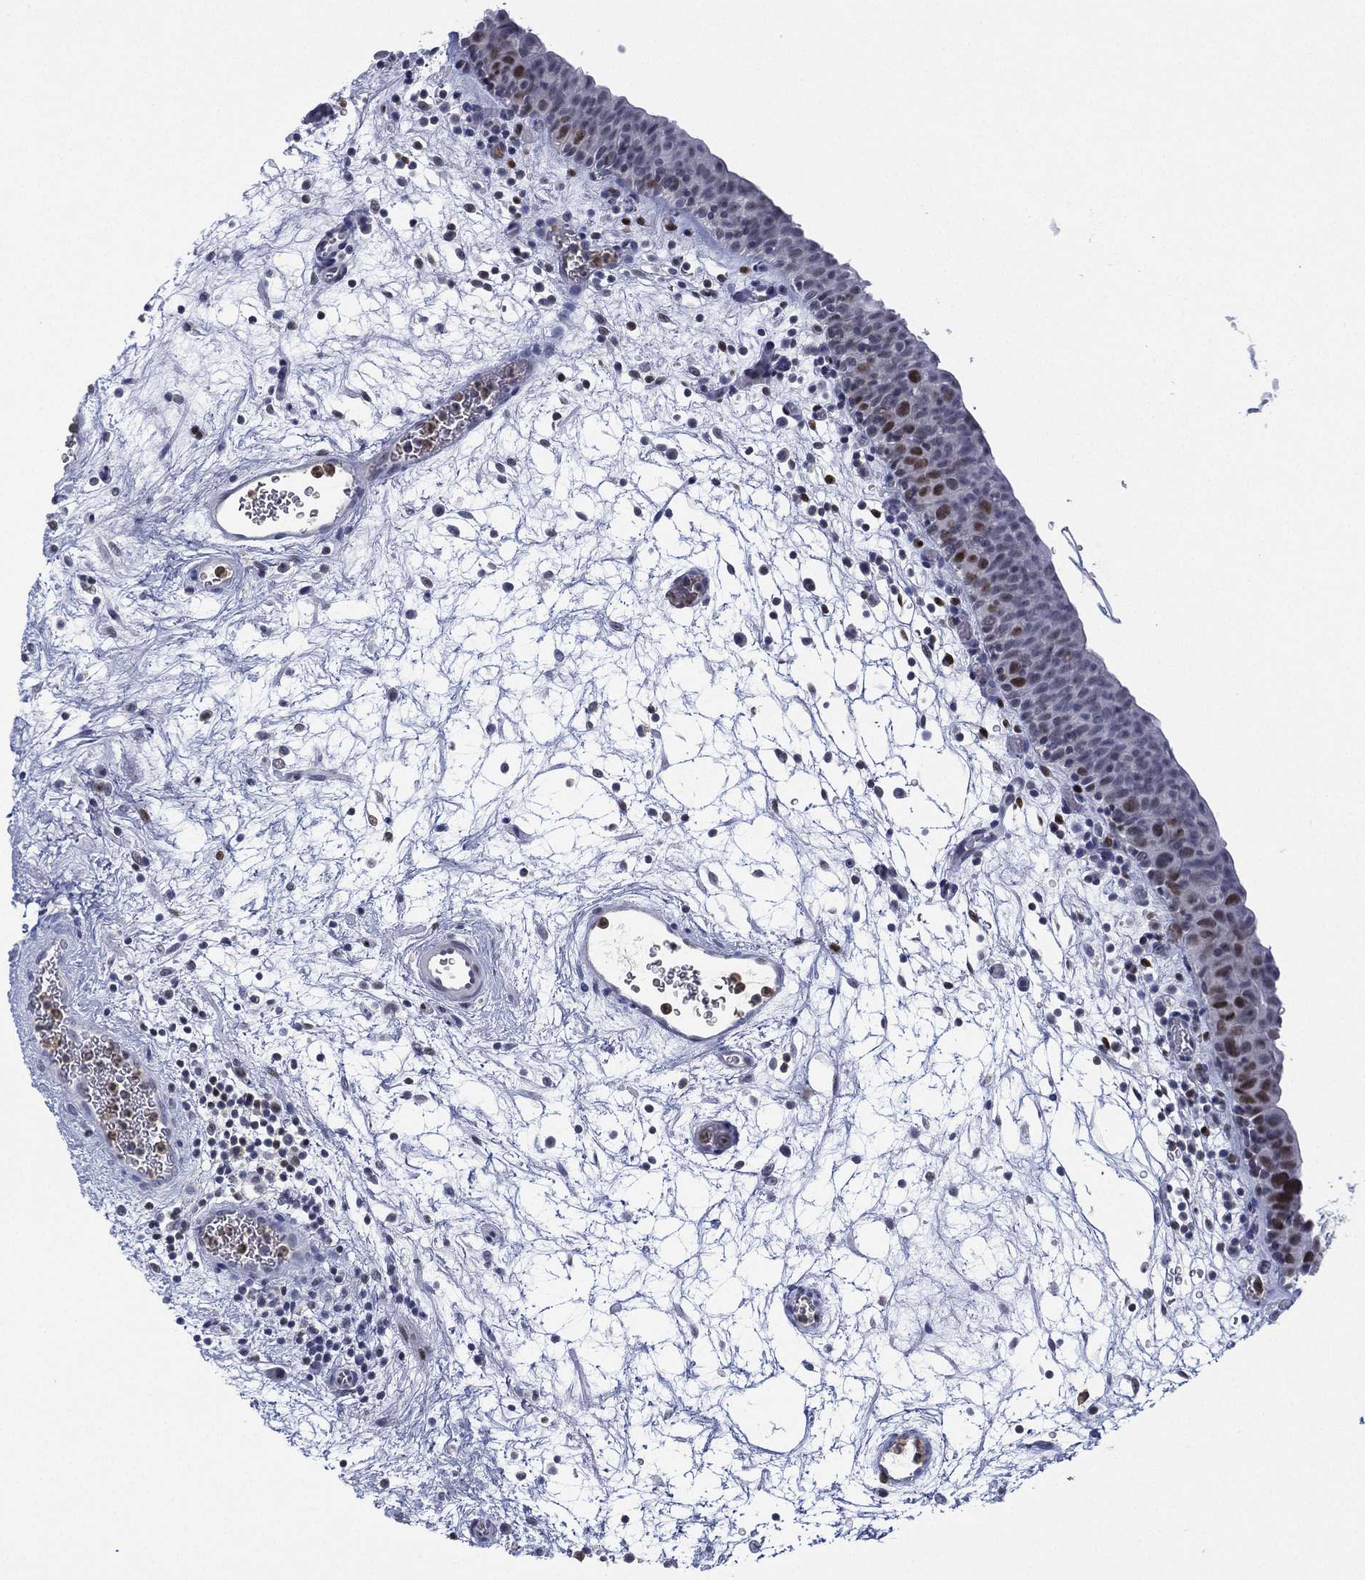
{"staining": {"intensity": "moderate", "quantity": "<25%", "location": "nuclear"}, "tissue": "urinary bladder", "cell_type": "Urothelial cells", "image_type": "normal", "snomed": [{"axis": "morphology", "description": "Normal tissue, NOS"}, {"axis": "topography", "description": "Urinary bladder"}], "caption": "Normal urinary bladder was stained to show a protein in brown. There is low levels of moderate nuclear expression in approximately <25% of urothelial cells.", "gene": "ZNF711", "patient": {"sex": "male", "age": 37}}